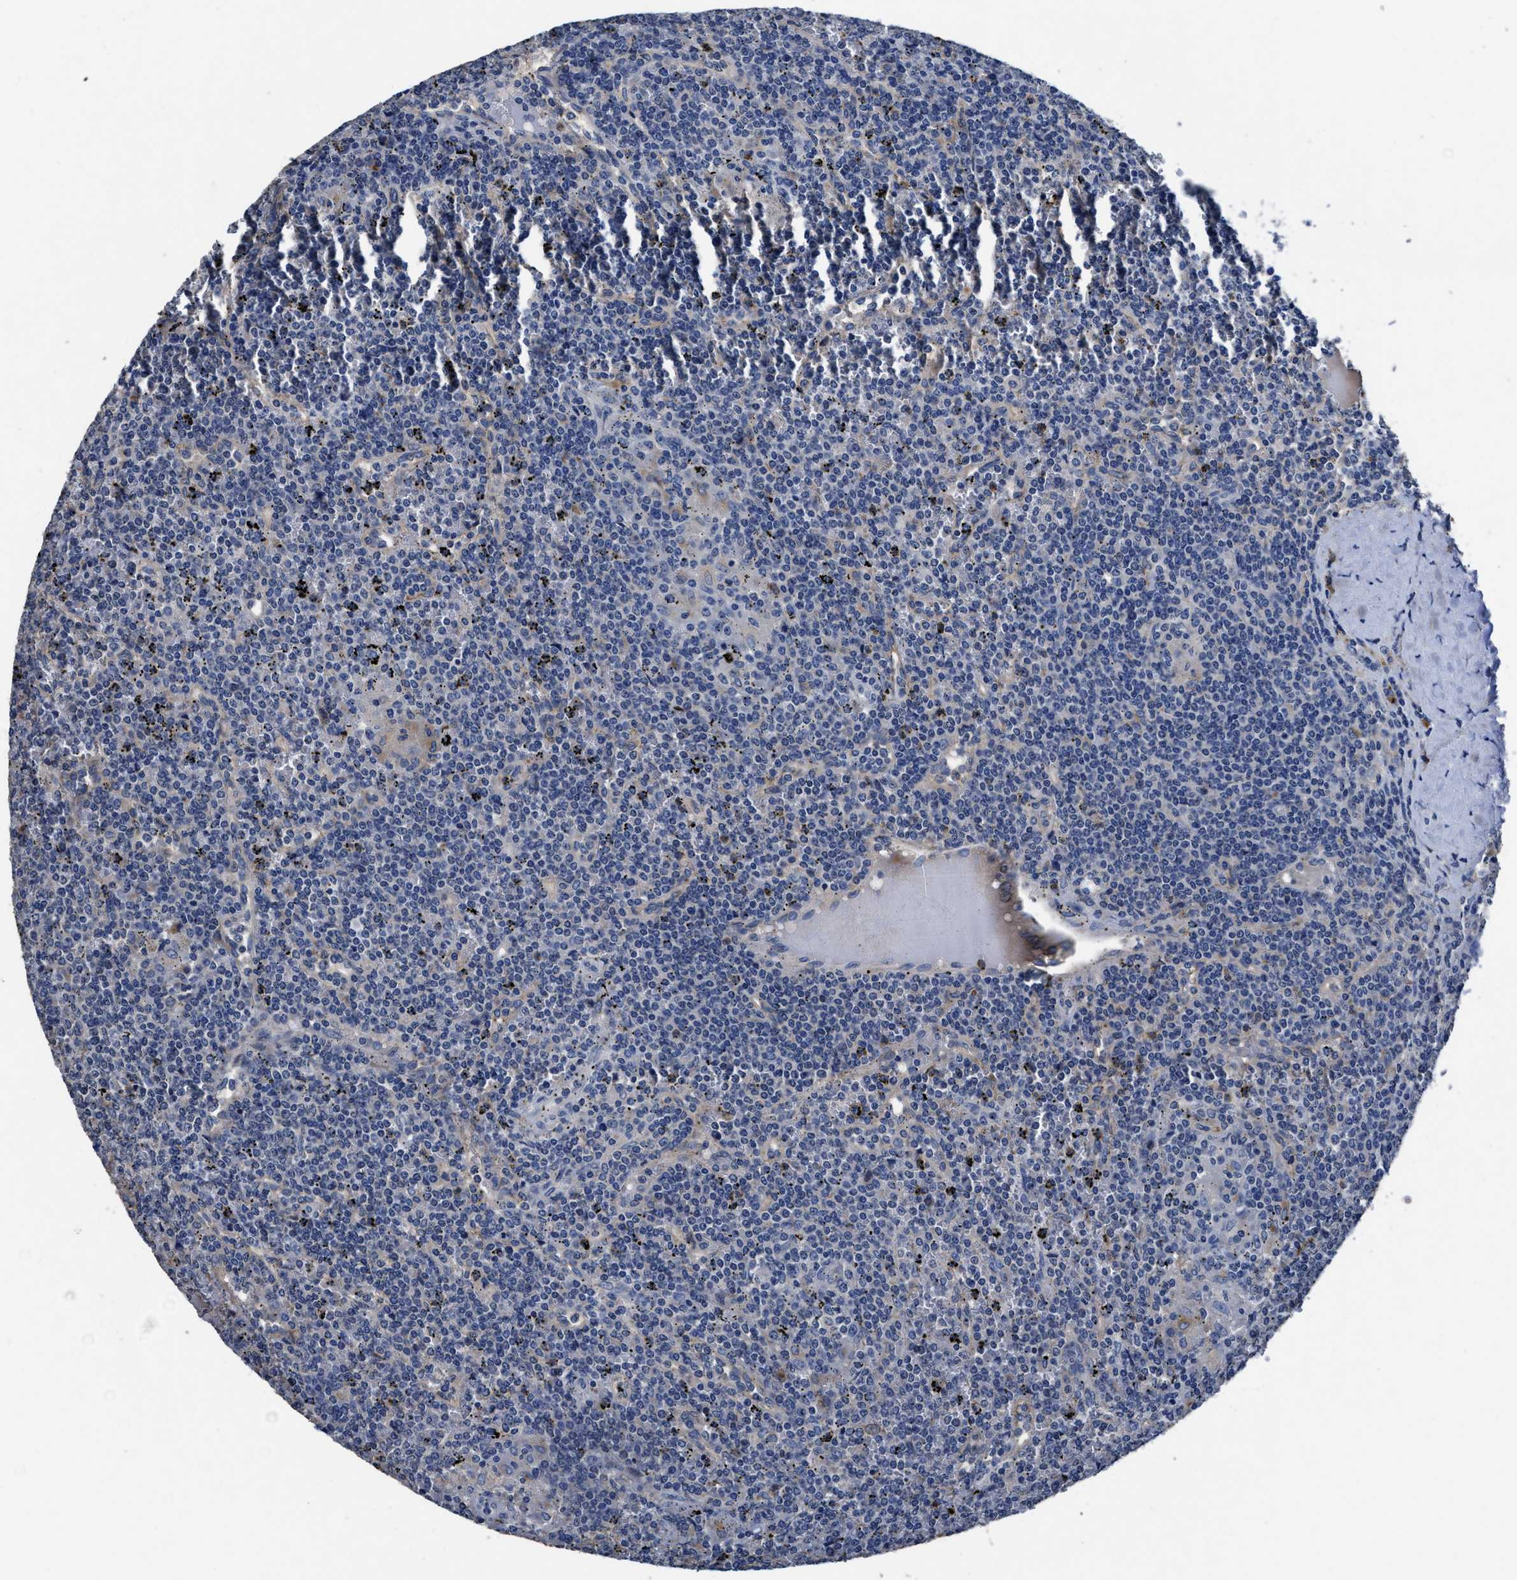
{"staining": {"intensity": "negative", "quantity": "none", "location": "none"}, "tissue": "lymphoma", "cell_type": "Tumor cells", "image_type": "cancer", "snomed": [{"axis": "morphology", "description": "Malignant lymphoma, non-Hodgkin's type, Low grade"}, {"axis": "topography", "description": "Spleen"}], "caption": "This is a photomicrograph of immunohistochemistry (IHC) staining of lymphoma, which shows no expression in tumor cells. The staining is performed using DAB (3,3'-diaminobenzidine) brown chromogen with nuclei counter-stained in using hematoxylin.", "gene": "UBR4", "patient": {"sex": "female", "age": 19}}